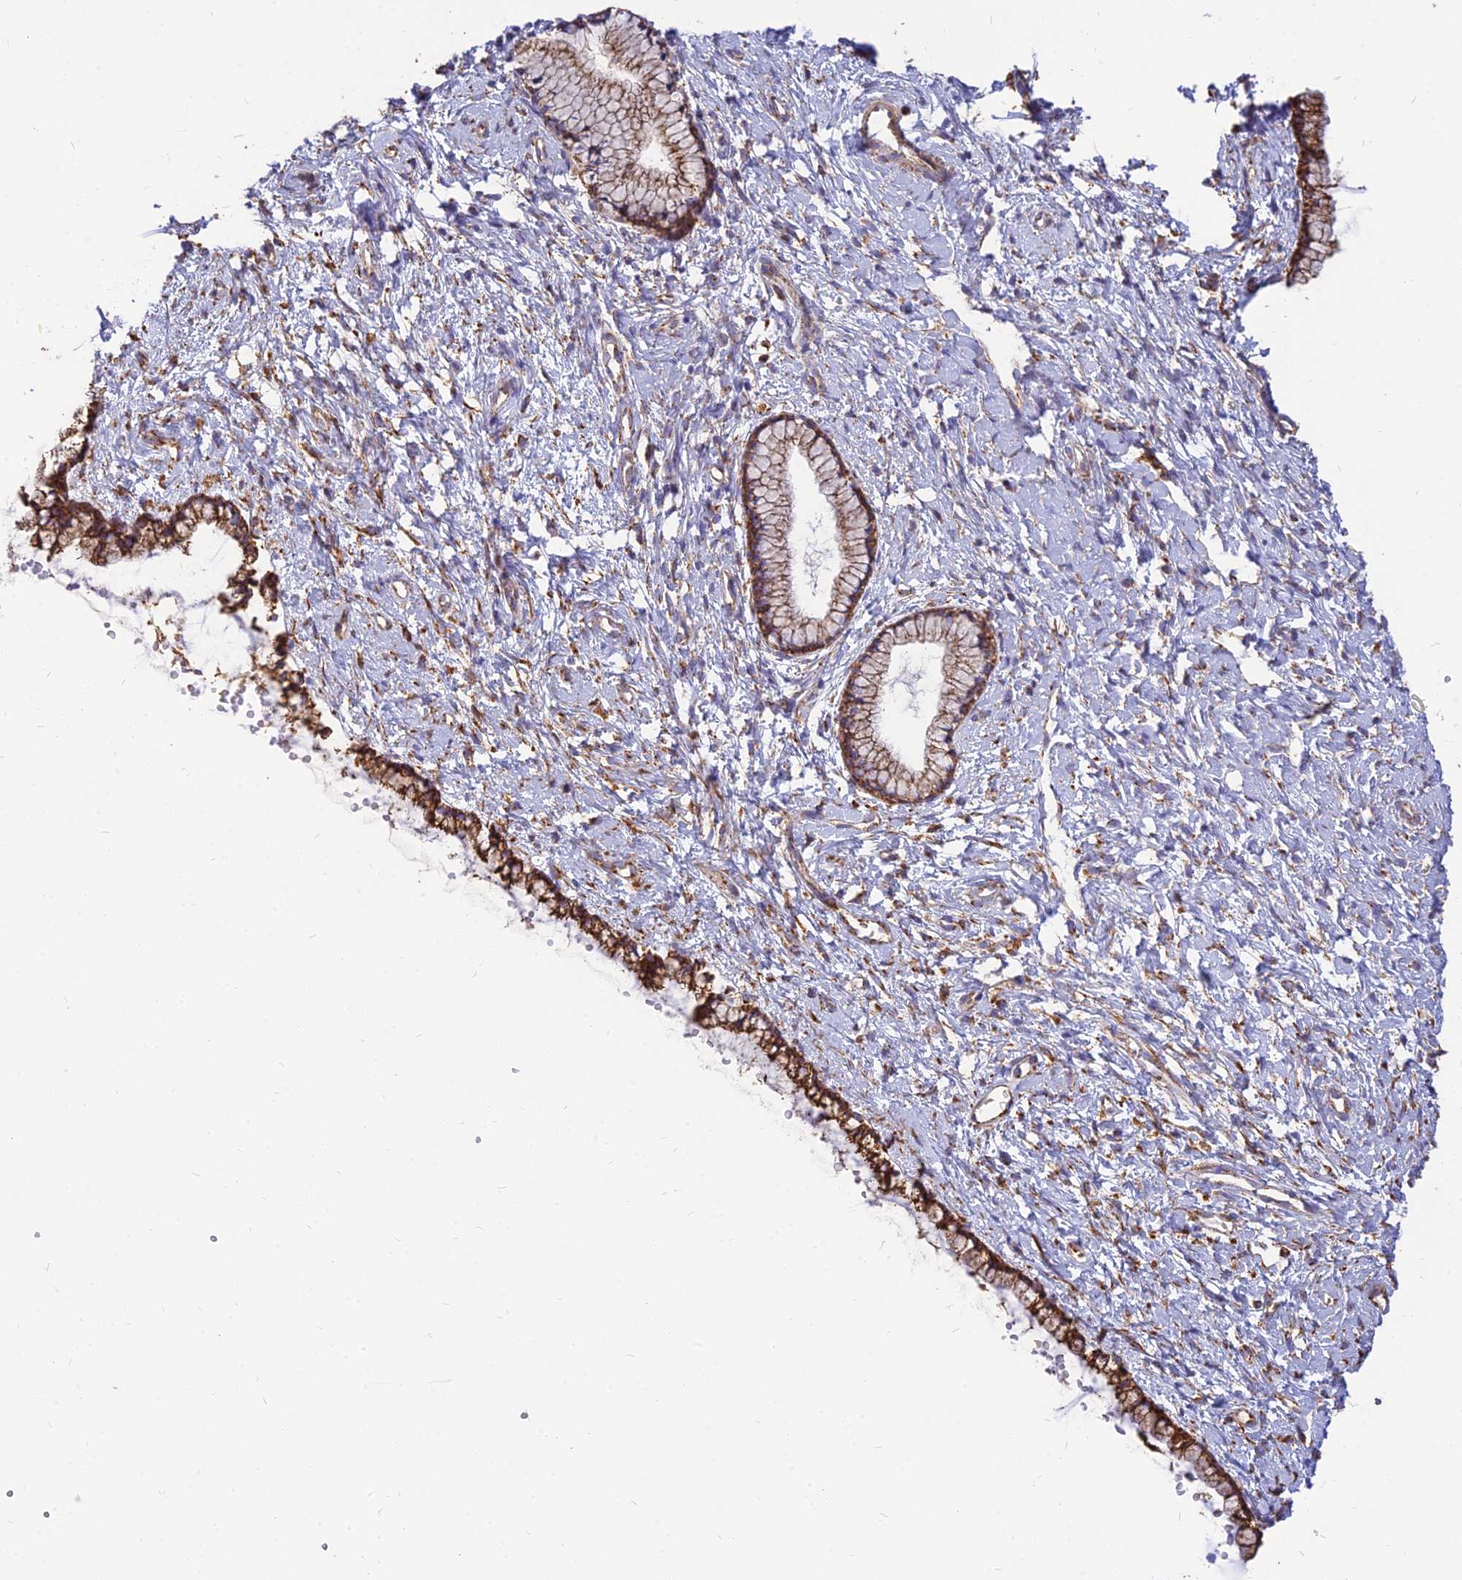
{"staining": {"intensity": "strong", "quantity": ">75%", "location": "cytoplasmic/membranous"}, "tissue": "cervix", "cell_type": "Glandular cells", "image_type": "normal", "snomed": [{"axis": "morphology", "description": "Normal tissue, NOS"}, {"axis": "topography", "description": "Cervix"}], "caption": "Immunohistochemistry of normal human cervix exhibits high levels of strong cytoplasmic/membranous staining in approximately >75% of glandular cells. Using DAB (3,3'-diaminobenzidine) (brown) and hematoxylin (blue) stains, captured at high magnification using brightfield microscopy.", "gene": "THUMPD2", "patient": {"sex": "female", "age": 57}}